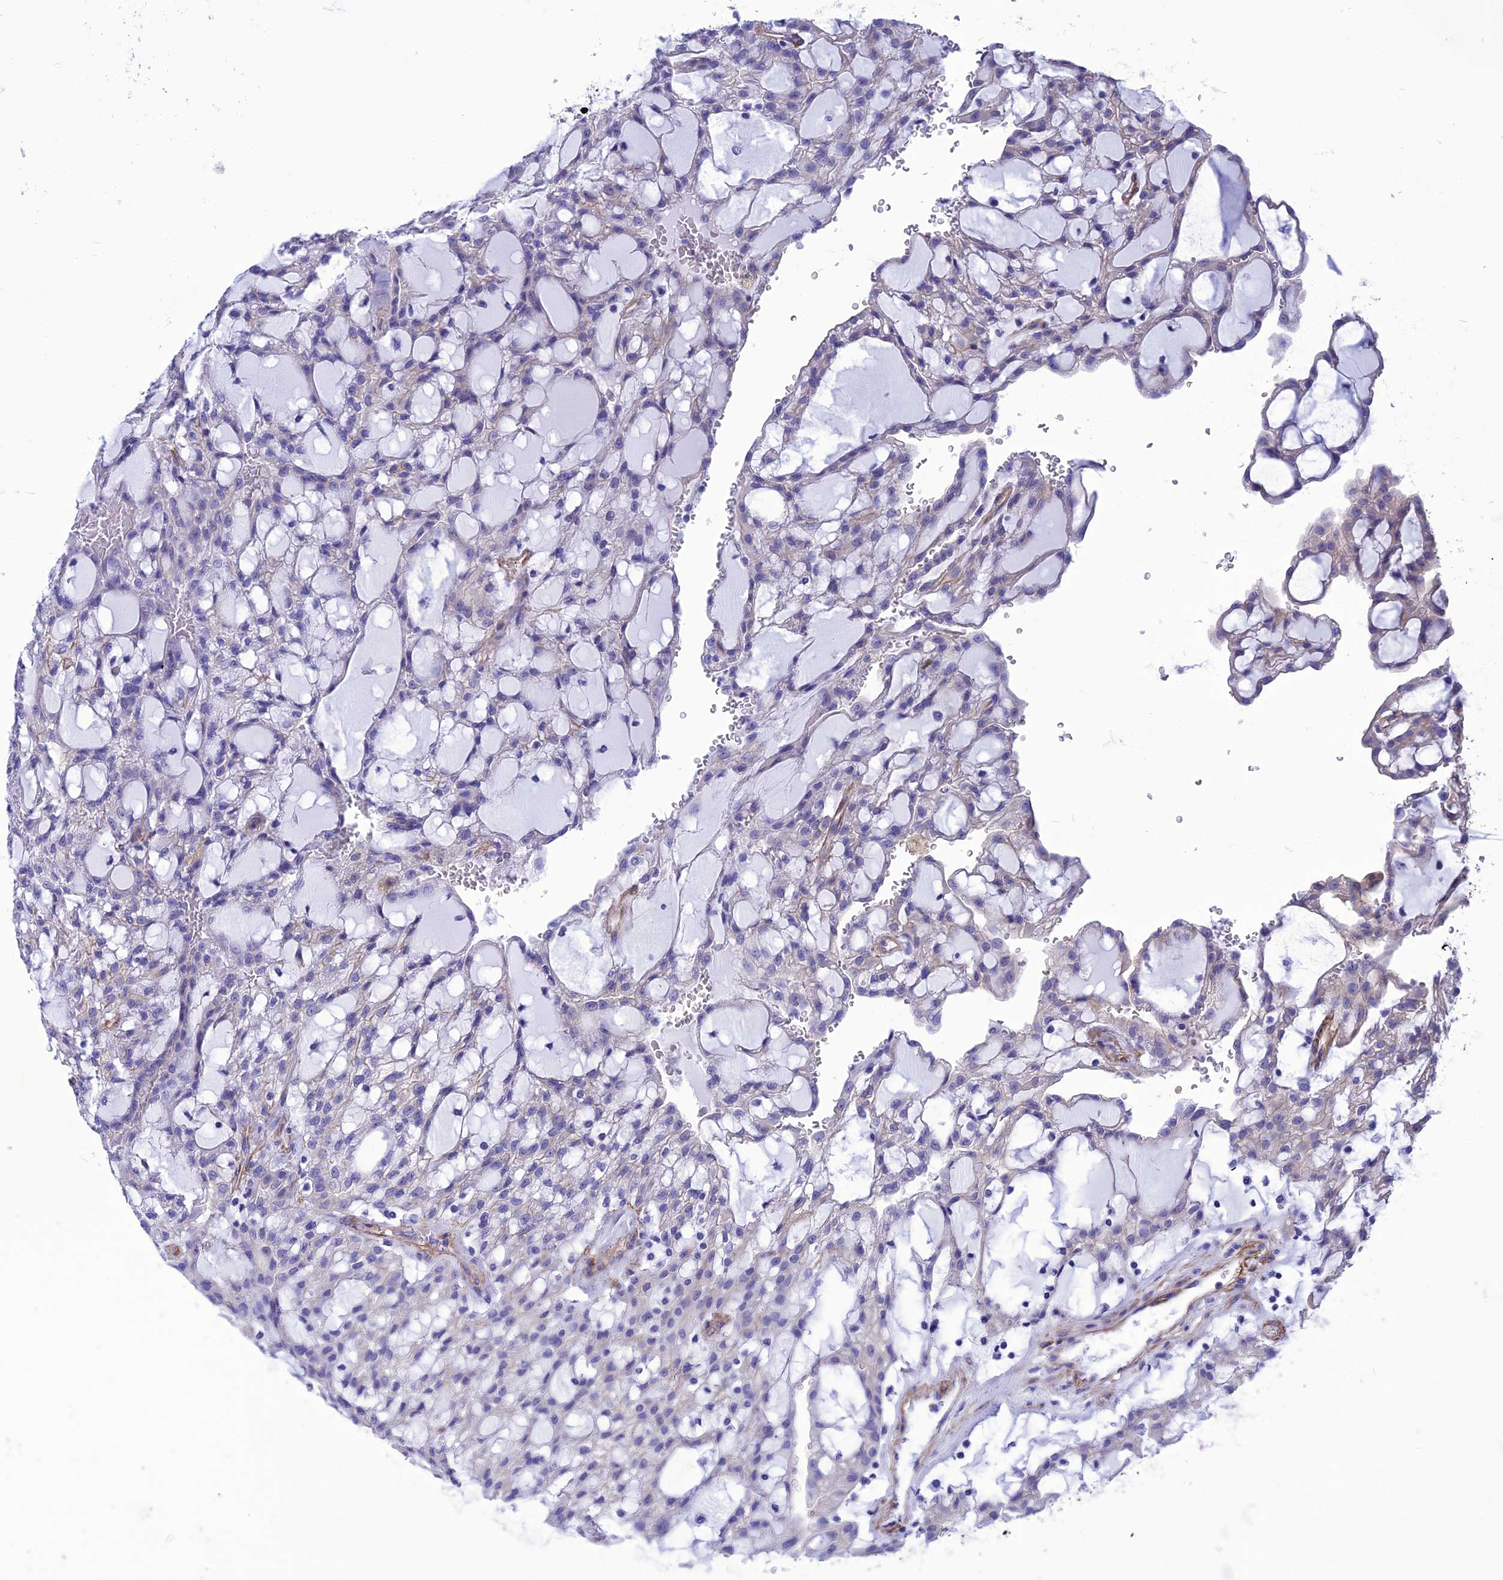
{"staining": {"intensity": "negative", "quantity": "none", "location": "none"}, "tissue": "renal cancer", "cell_type": "Tumor cells", "image_type": "cancer", "snomed": [{"axis": "morphology", "description": "Adenocarcinoma, NOS"}, {"axis": "topography", "description": "Kidney"}], "caption": "Immunohistochemistry of human adenocarcinoma (renal) displays no expression in tumor cells.", "gene": "NKD1", "patient": {"sex": "male", "age": 63}}